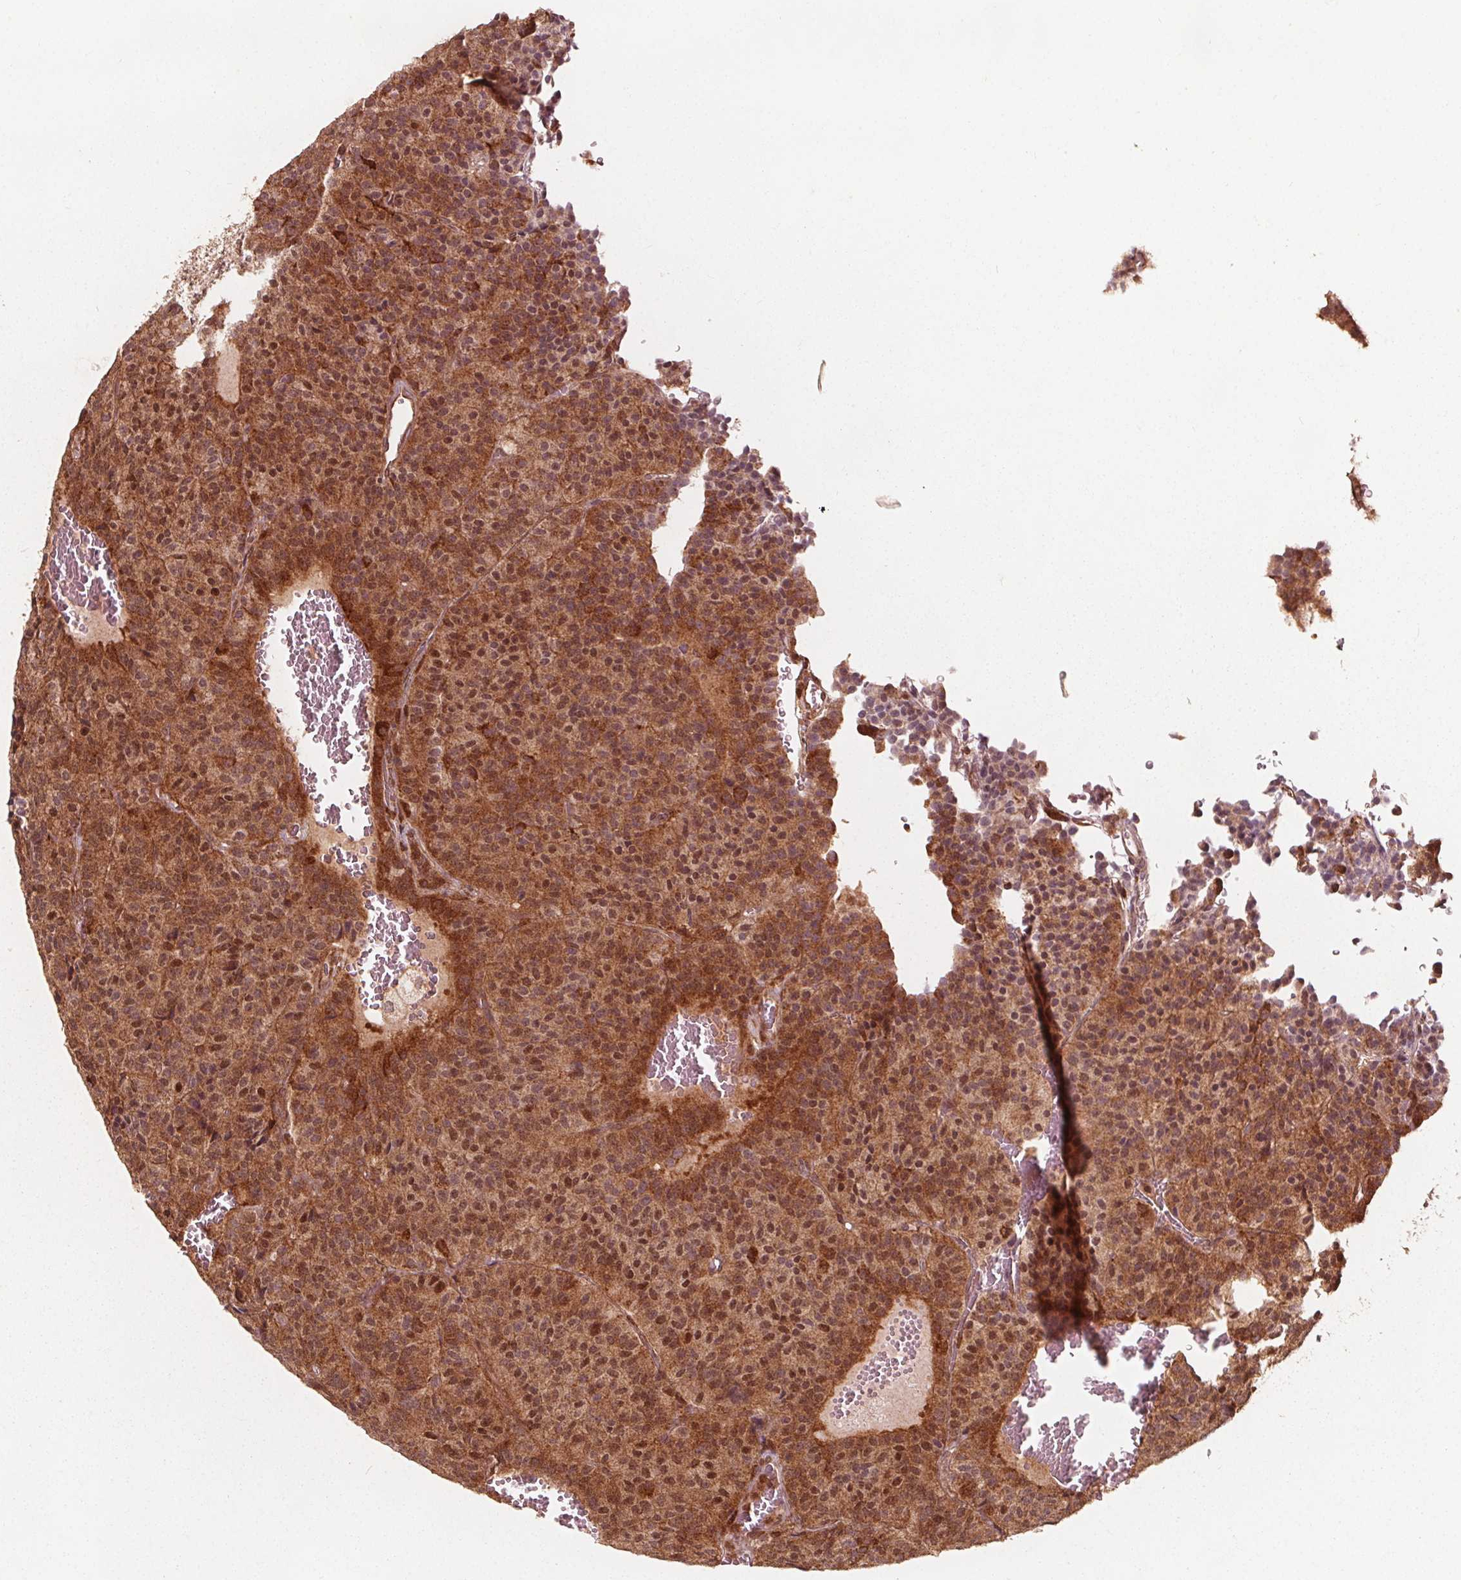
{"staining": {"intensity": "strong", "quantity": ">75%", "location": "cytoplasmic/membranous,nuclear"}, "tissue": "carcinoid", "cell_type": "Tumor cells", "image_type": "cancer", "snomed": [{"axis": "morphology", "description": "Carcinoid, malignant, NOS"}, {"axis": "topography", "description": "Lung"}], "caption": "A high-resolution histopathology image shows immunohistochemistry staining of carcinoid, which displays strong cytoplasmic/membranous and nuclear positivity in about >75% of tumor cells.", "gene": "AIP", "patient": {"sex": "male", "age": 70}}